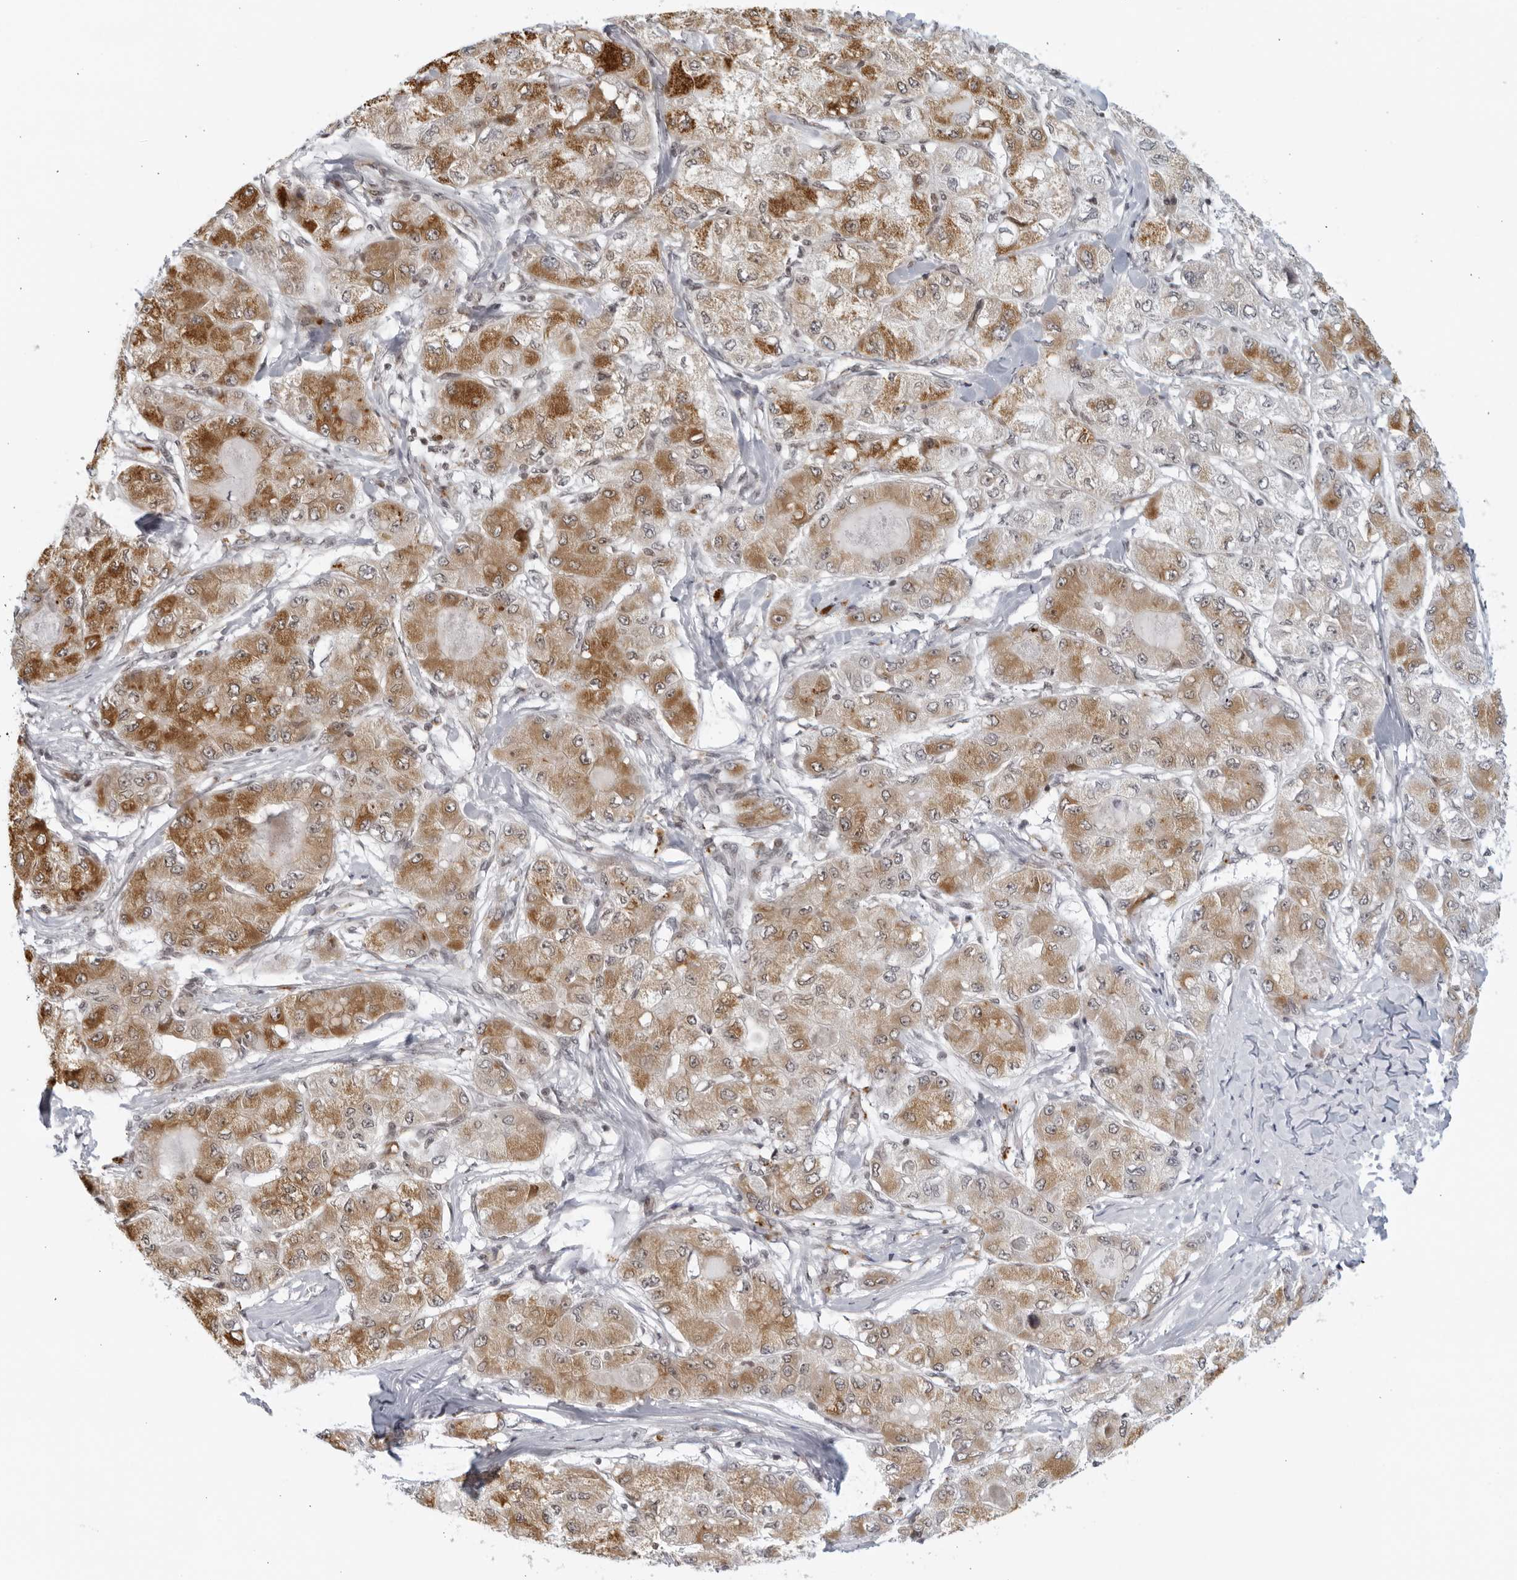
{"staining": {"intensity": "strong", "quantity": "25%-75%", "location": "cytoplasmic/membranous"}, "tissue": "liver cancer", "cell_type": "Tumor cells", "image_type": "cancer", "snomed": [{"axis": "morphology", "description": "Carcinoma, Hepatocellular, NOS"}, {"axis": "topography", "description": "Liver"}], "caption": "A photomicrograph showing strong cytoplasmic/membranous positivity in about 25%-75% of tumor cells in hepatocellular carcinoma (liver), as visualized by brown immunohistochemical staining.", "gene": "RAB11FIP3", "patient": {"sex": "male", "age": 80}}